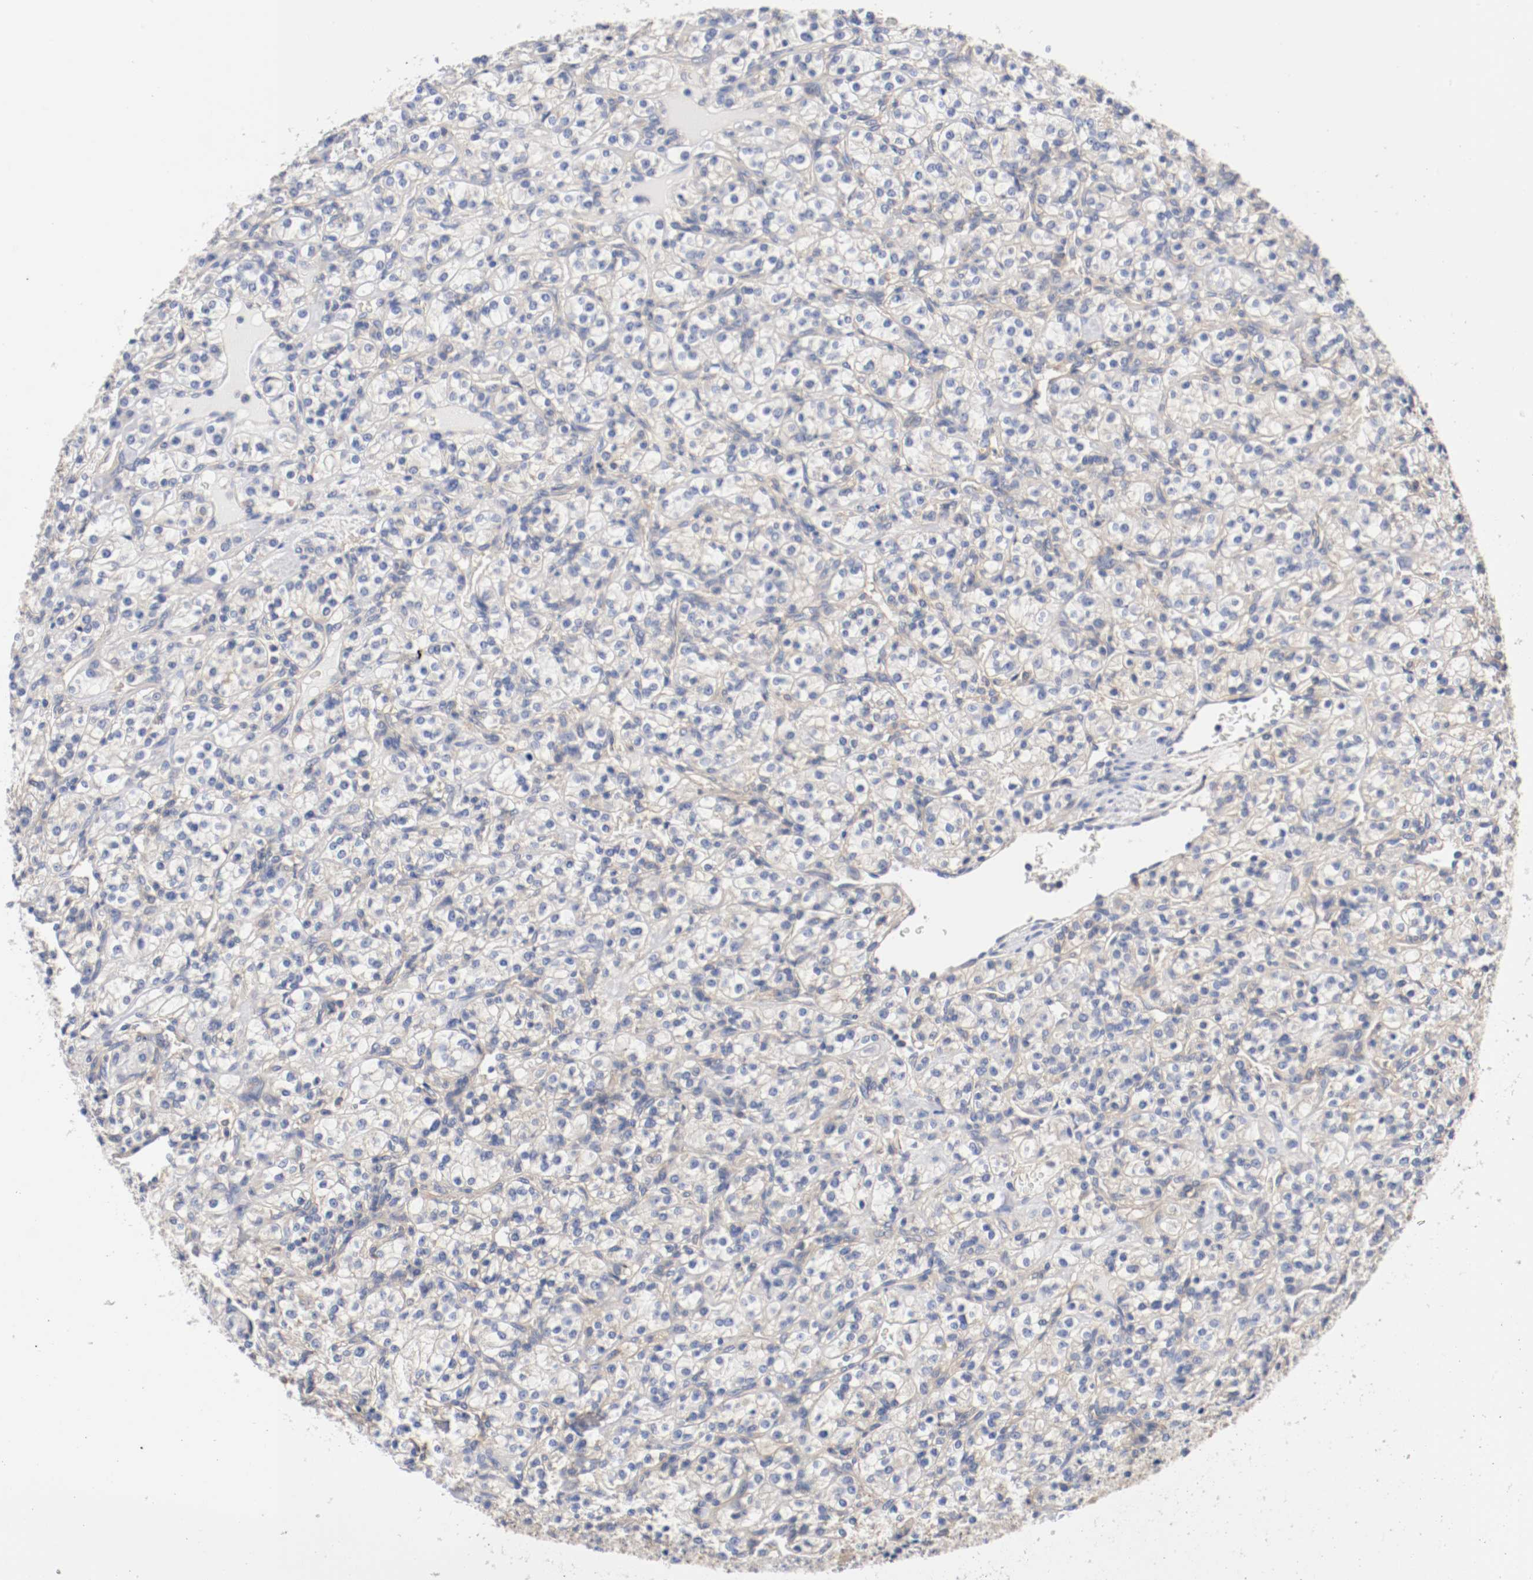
{"staining": {"intensity": "negative", "quantity": "none", "location": "none"}, "tissue": "renal cancer", "cell_type": "Tumor cells", "image_type": "cancer", "snomed": [{"axis": "morphology", "description": "Adenocarcinoma, NOS"}, {"axis": "topography", "description": "Kidney"}], "caption": "This is a photomicrograph of IHC staining of renal cancer, which shows no staining in tumor cells.", "gene": "HGS", "patient": {"sex": "male", "age": 77}}